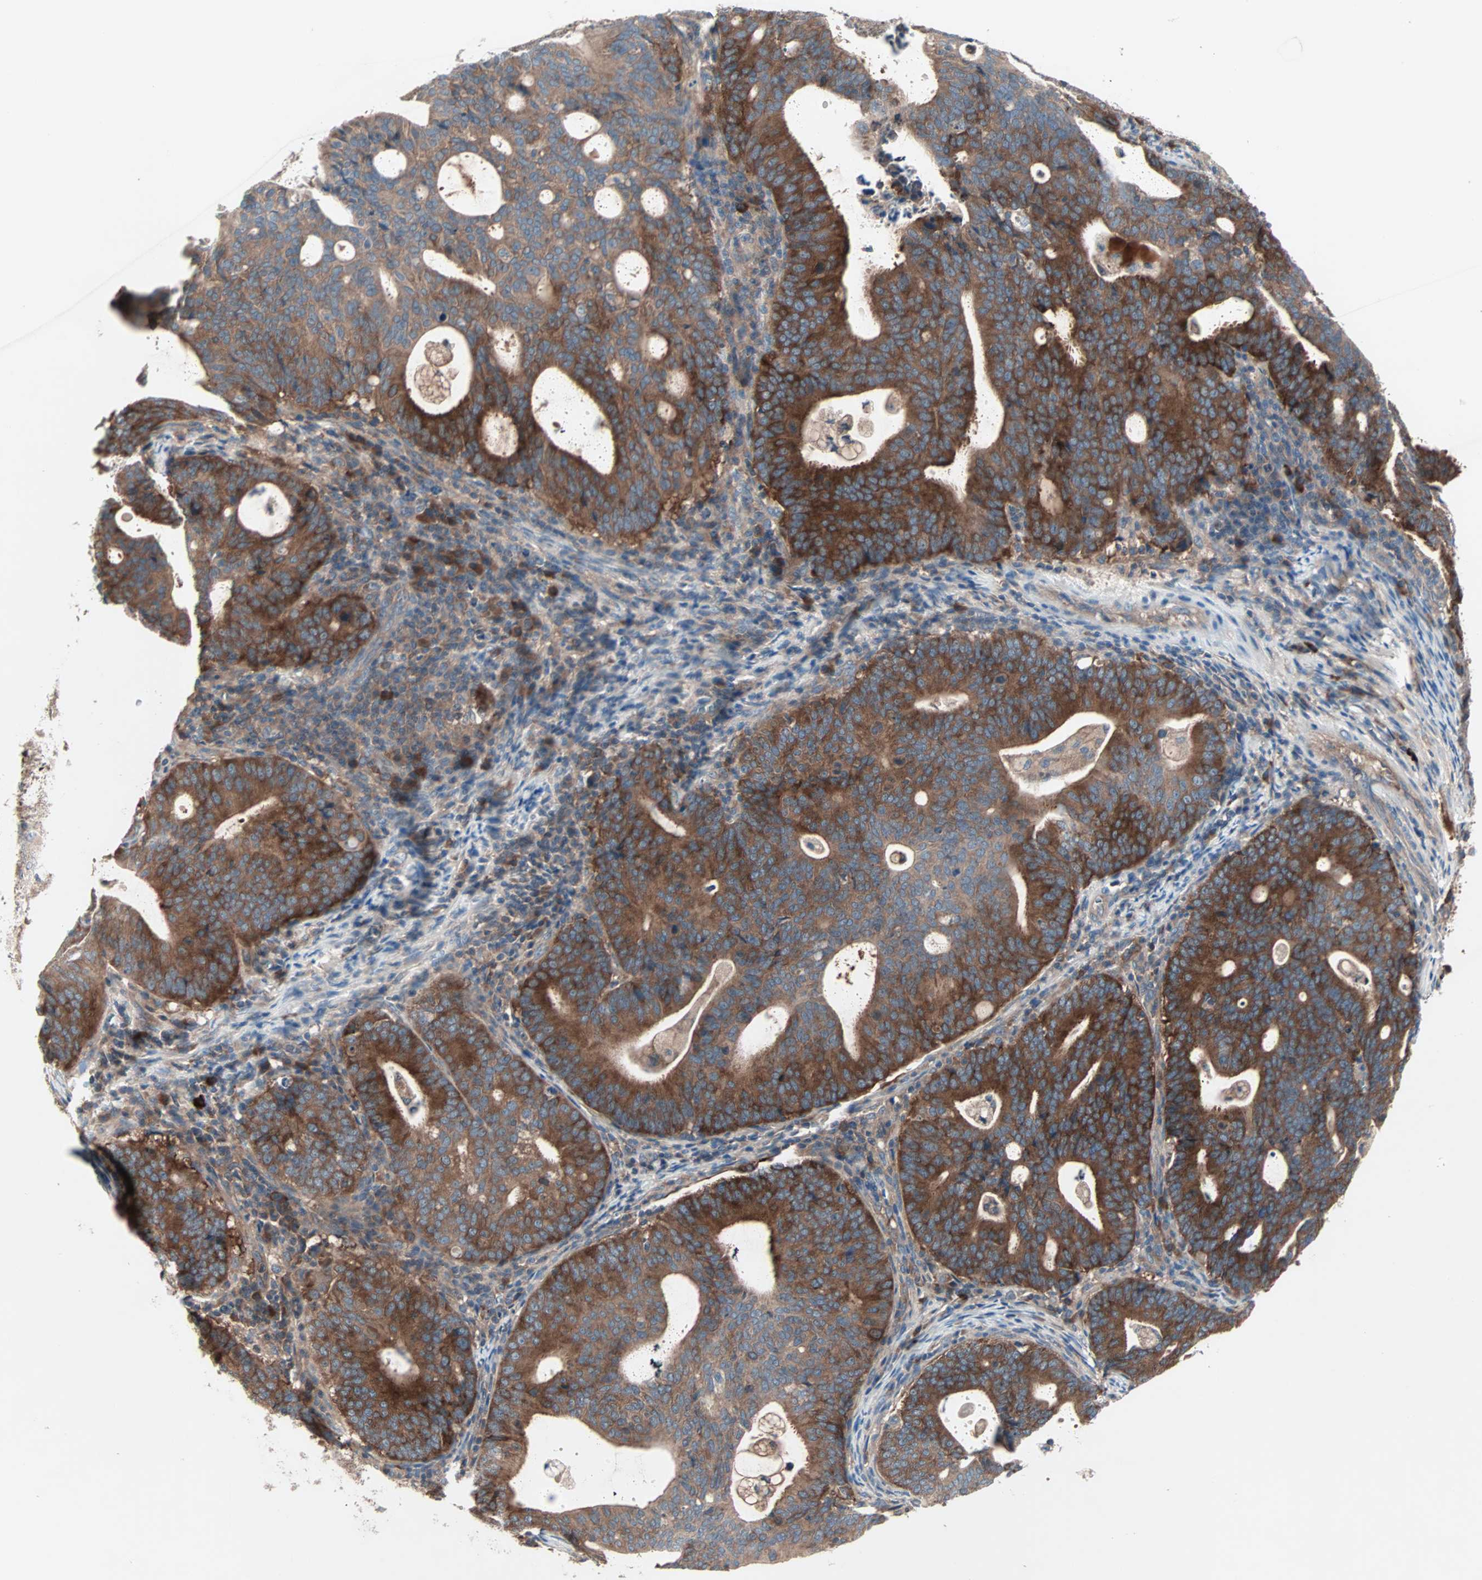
{"staining": {"intensity": "strong", "quantity": ">75%", "location": "cytoplasmic/membranous"}, "tissue": "endometrial cancer", "cell_type": "Tumor cells", "image_type": "cancer", "snomed": [{"axis": "morphology", "description": "Adenocarcinoma, NOS"}, {"axis": "topography", "description": "Uterus"}], "caption": "Immunohistochemistry (IHC) (DAB (3,3'-diaminobenzidine)) staining of human endometrial cancer reveals strong cytoplasmic/membranous protein positivity in approximately >75% of tumor cells.", "gene": "CAD", "patient": {"sex": "female", "age": 83}}